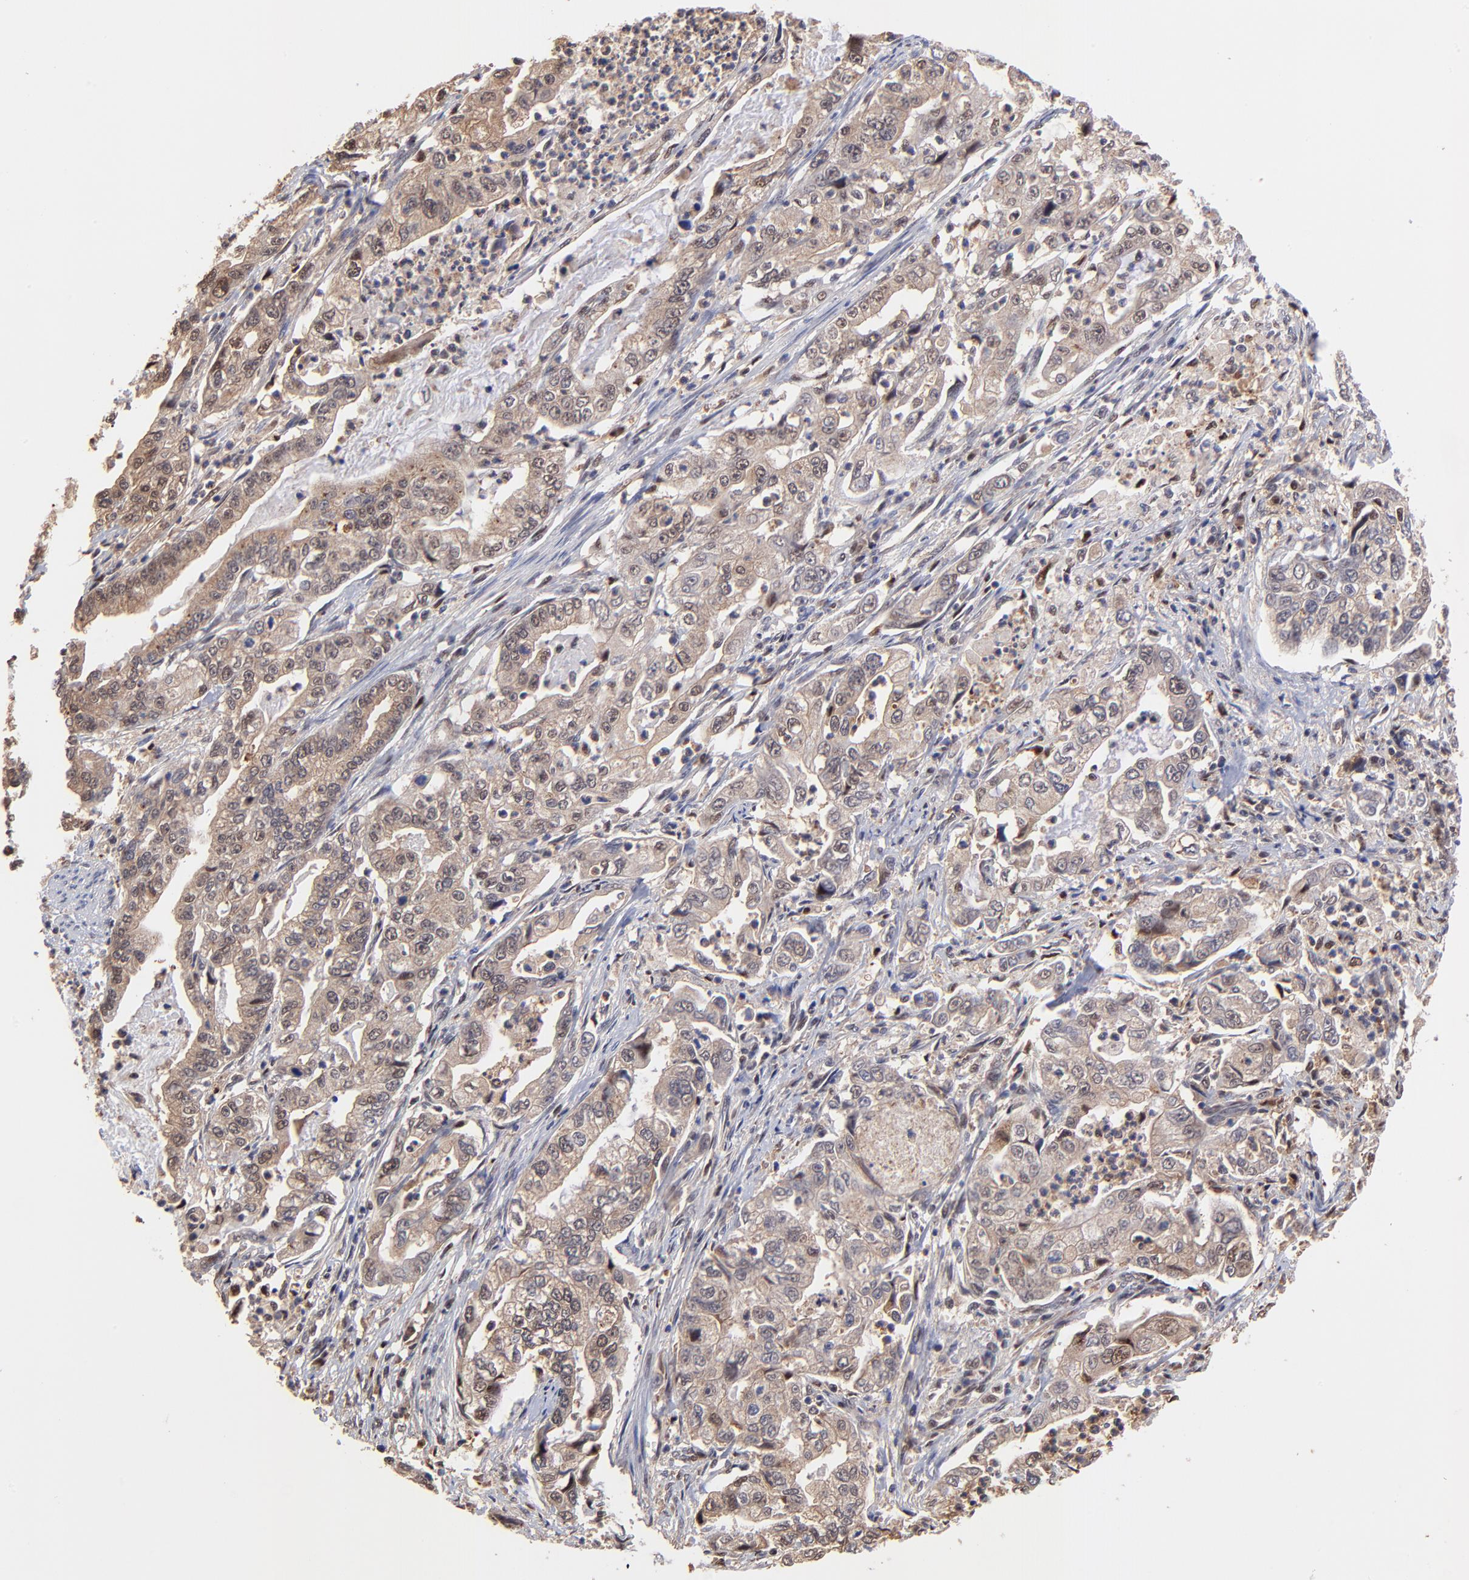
{"staining": {"intensity": "moderate", "quantity": ">75%", "location": "cytoplasmic/membranous,nuclear"}, "tissue": "stomach cancer", "cell_type": "Tumor cells", "image_type": "cancer", "snomed": [{"axis": "morphology", "description": "Adenocarcinoma, NOS"}, {"axis": "topography", "description": "Pancreas"}, {"axis": "topography", "description": "Stomach, upper"}], "caption": "Stomach adenocarcinoma stained for a protein exhibits moderate cytoplasmic/membranous and nuclear positivity in tumor cells.", "gene": "PSMA6", "patient": {"sex": "male", "age": 77}}